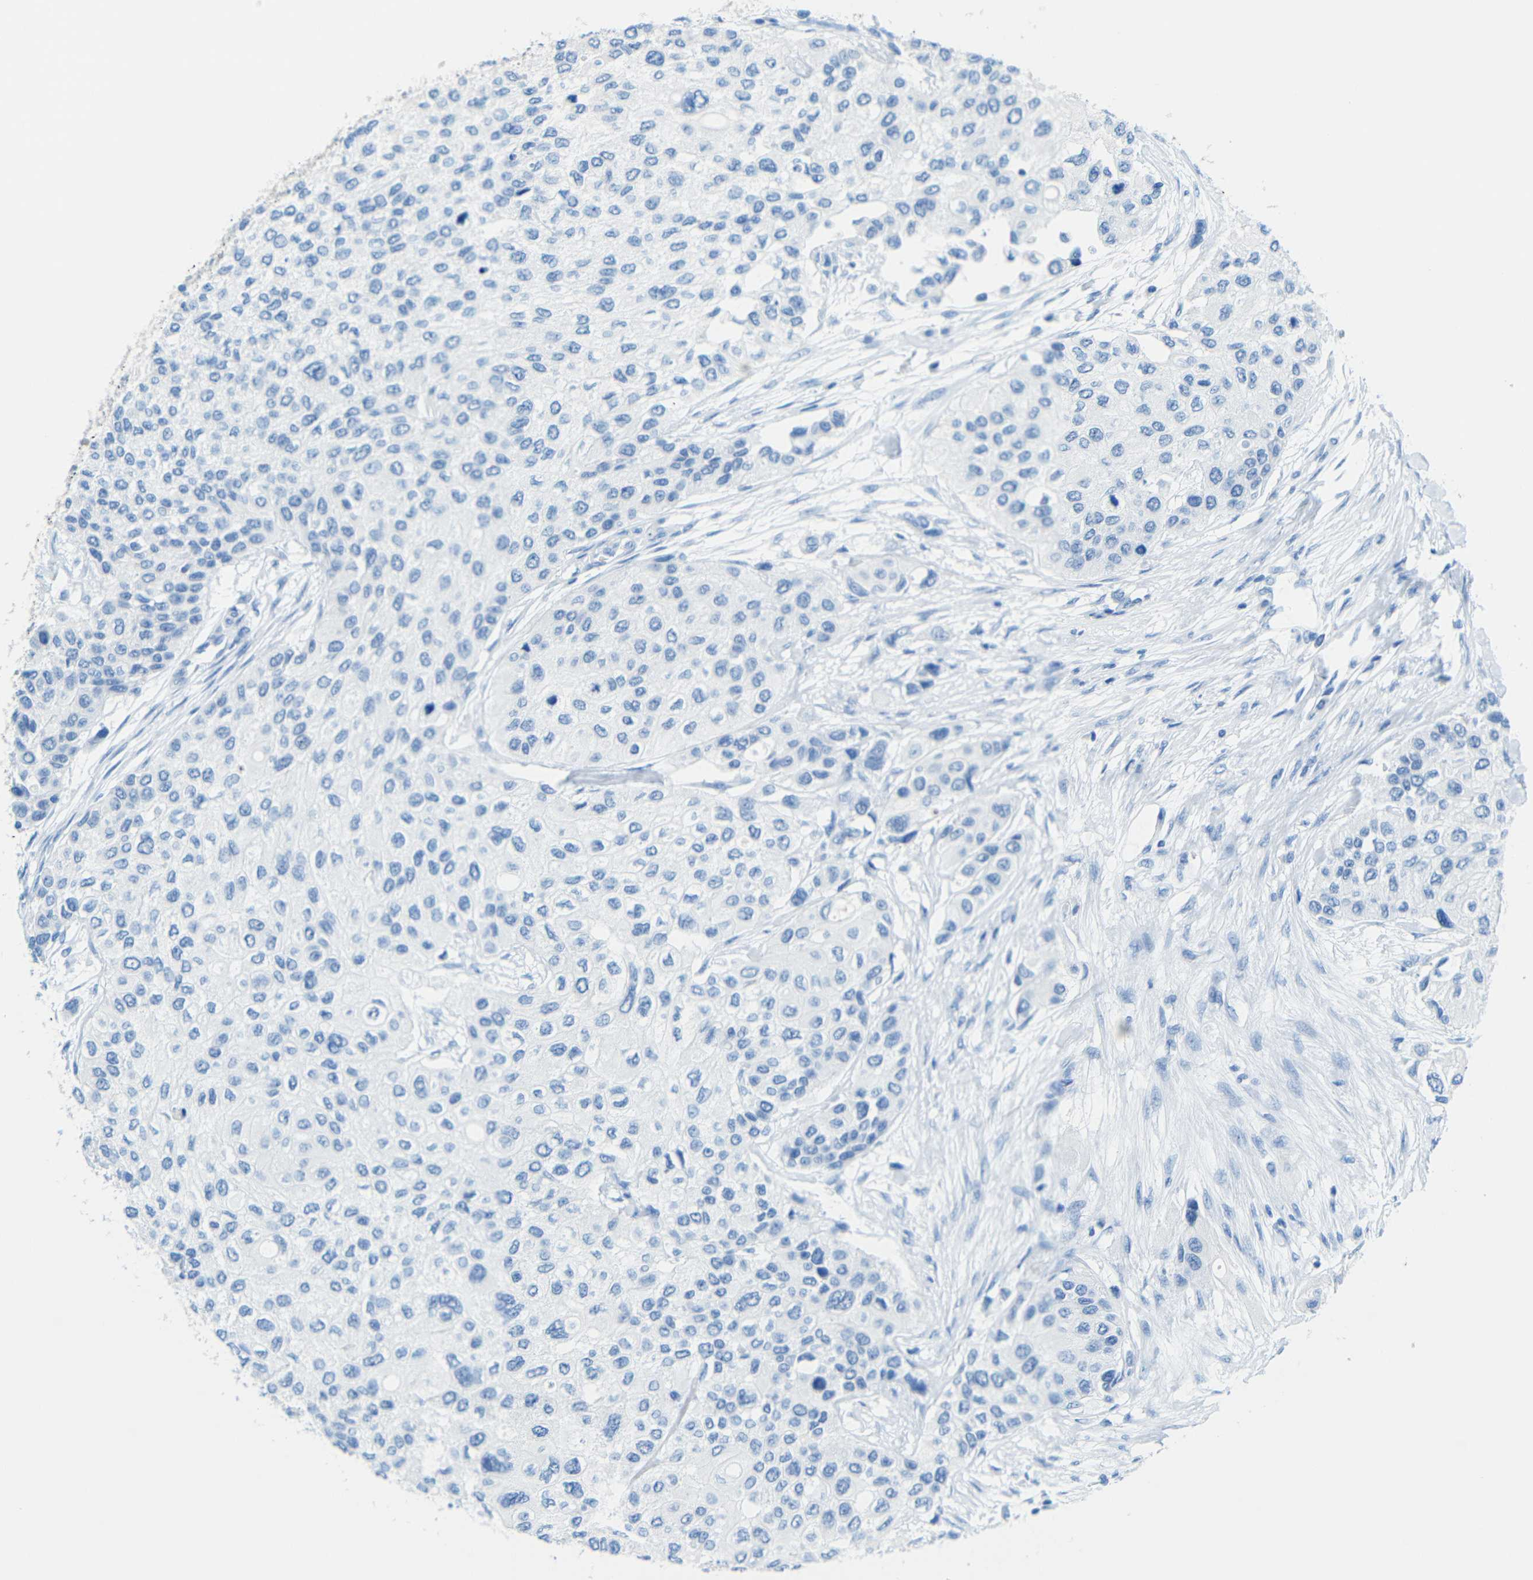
{"staining": {"intensity": "negative", "quantity": "none", "location": "none"}, "tissue": "urothelial cancer", "cell_type": "Tumor cells", "image_type": "cancer", "snomed": [{"axis": "morphology", "description": "Urothelial carcinoma, High grade"}, {"axis": "topography", "description": "Urinary bladder"}], "caption": "The image exhibits no significant expression in tumor cells of urothelial cancer.", "gene": "TUBB4B", "patient": {"sex": "female", "age": 56}}